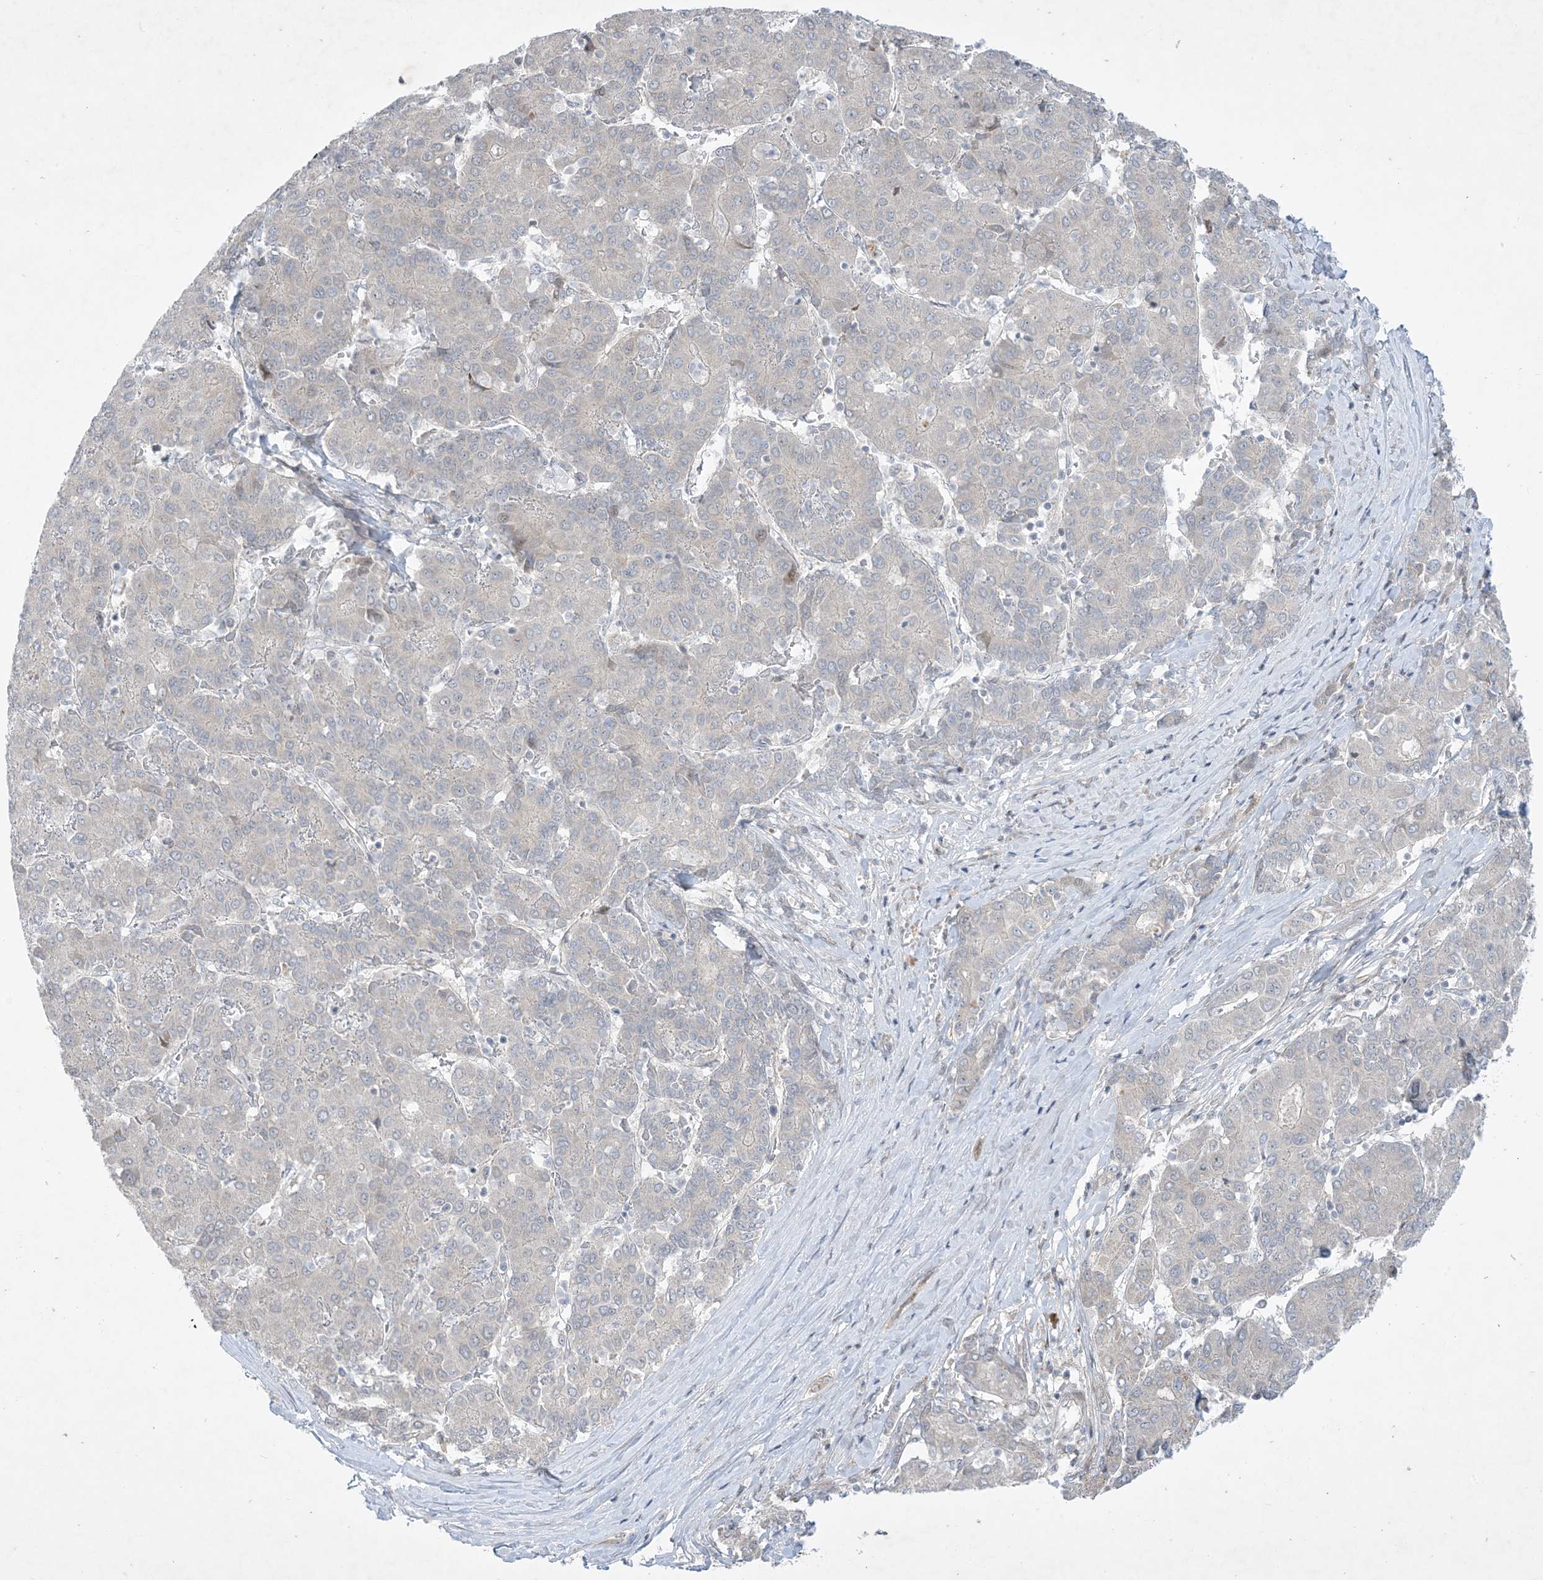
{"staining": {"intensity": "negative", "quantity": "none", "location": "none"}, "tissue": "liver cancer", "cell_type": "Tumor cells", "image_type": "cancer", "snomed": [{"axis": "morphology", "description": "Carcinoma, Hepatocellular, NOS"}, {"axis": "topography", "description": "Liver"}], "caption": "The IHC micrograph has no significant positivity in tumor cells of hepatocellular carcinoma (liver) tissue. Nuclei are stained in blue.", "gene": "SOGA3", "patient": {"sex": "male", "age": 65}}